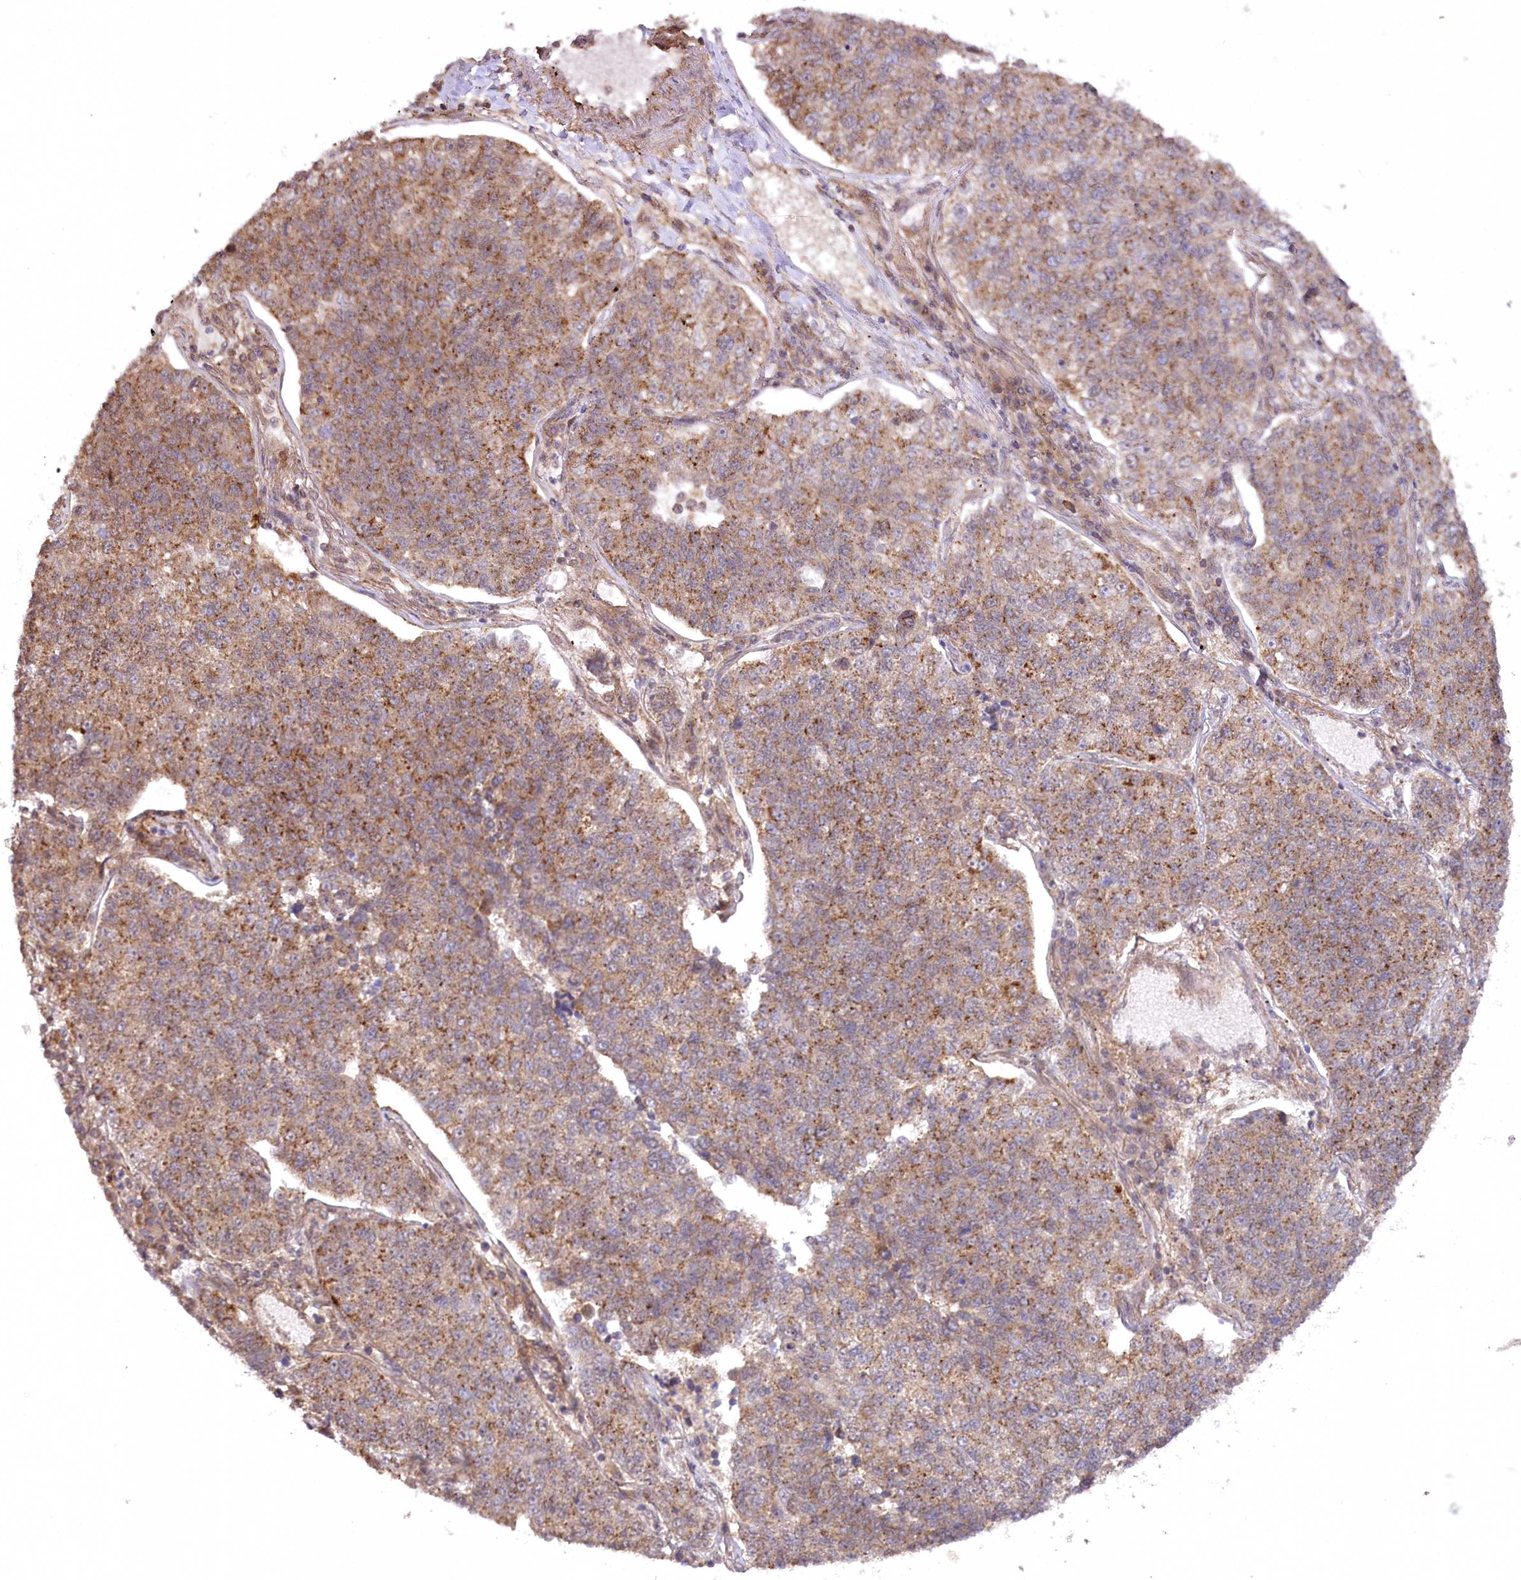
{"staining": {"intensity": "moderate", "quantity": ">75%", "location": "cytoplasmic/membranous"}, "tissue": "lung cancer", "cell_type": "Tumor cells", "image_type": "cancer", "snomed": [{"axis": "morphology", "description": "Adenocarcinoma, NOS"}, {"axis": "topography", "description": "Lung"}], "caption": "IHC (DAB) staining of lung cancer (adenocarcinoma) shows moderate cytoplasmic/membranous protein expression in about >75% of tumor cells.", "gene": "CCDC91", "patient": {"sex": "male", "age": 49}}